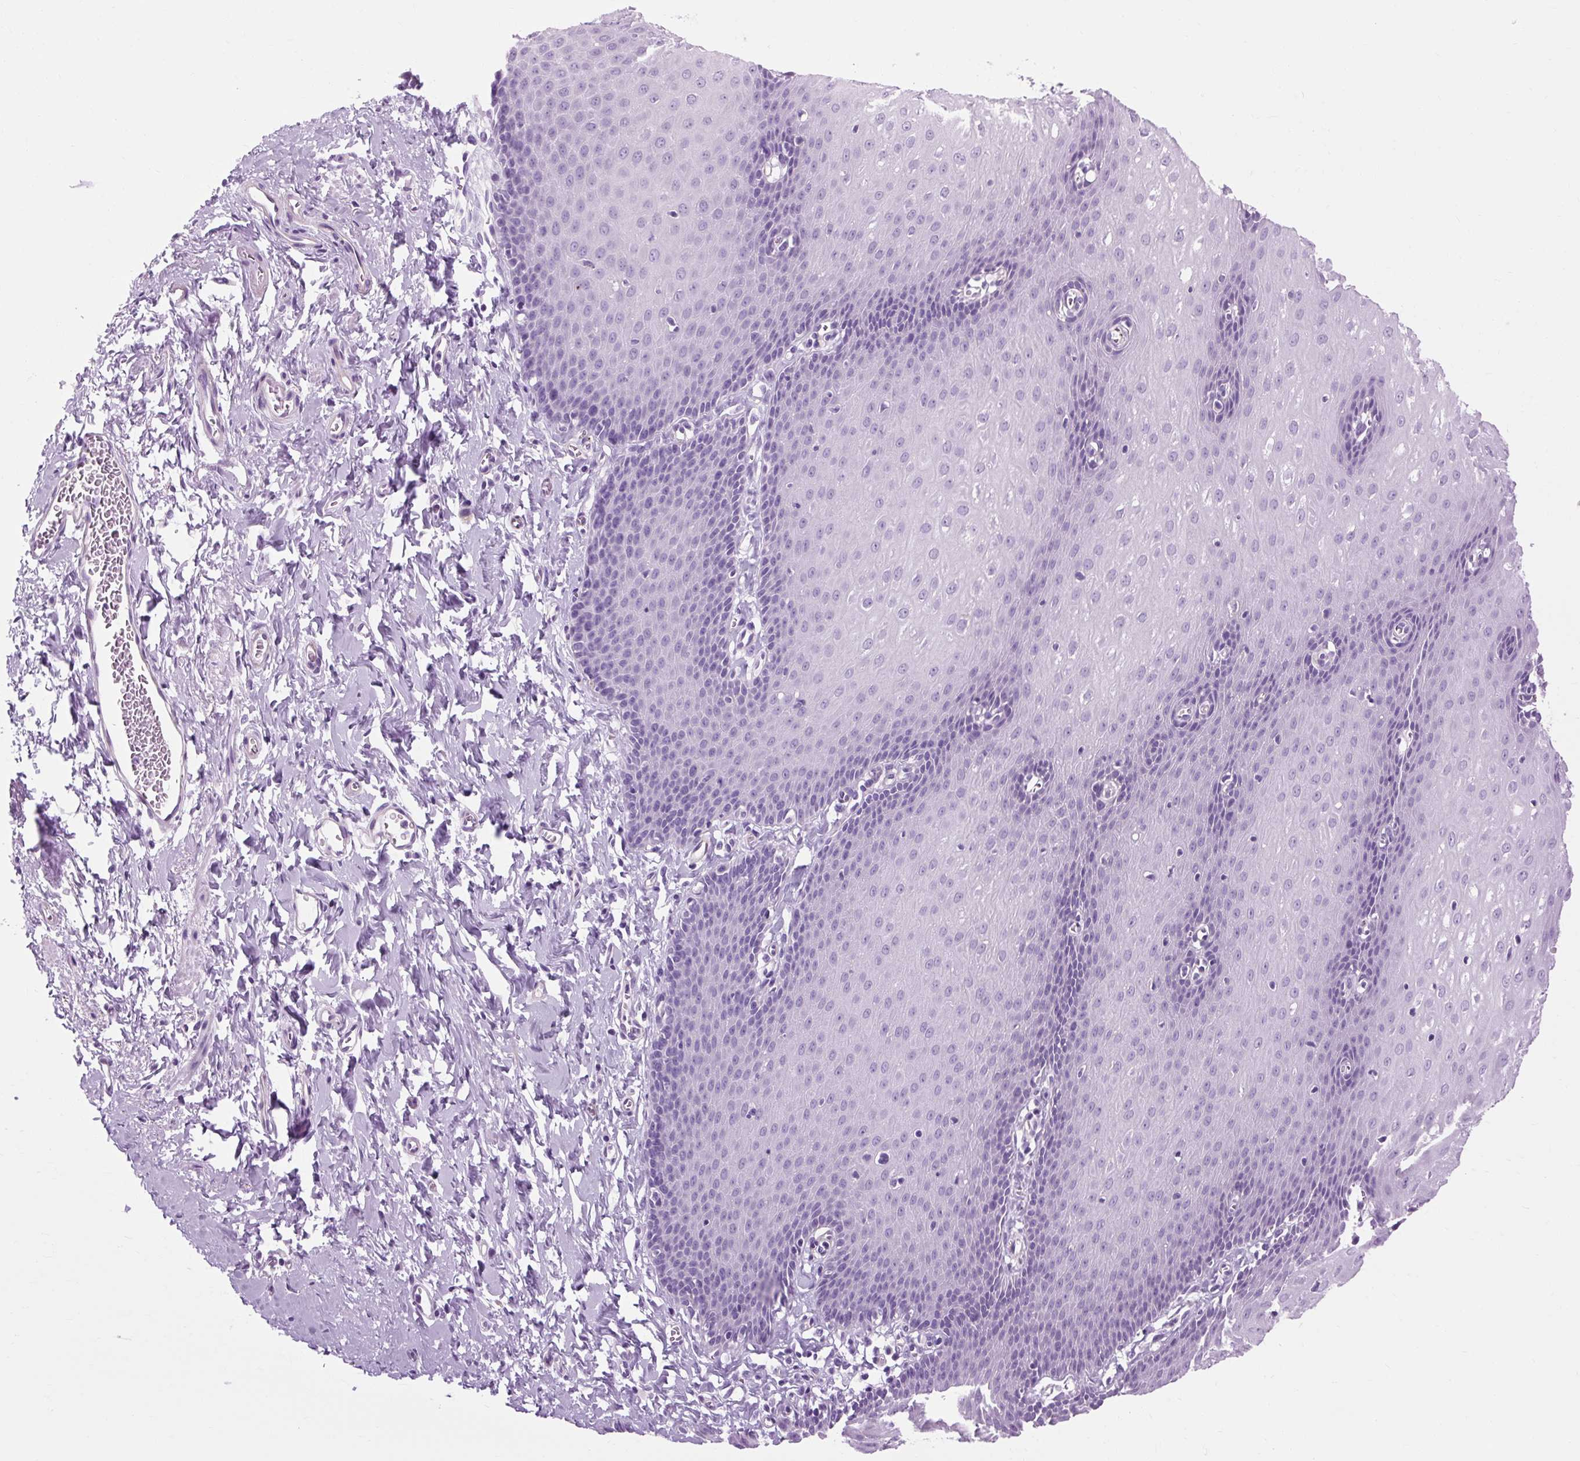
{"staining": {"intensity": "negative", "quantity": "none", "location": "none"}, "tissue": "esophagus", "cell_type": "Squamous epithelial cells", "image_type": "normal", "snomed": [{"axis": "morphology", "description": "Normal tissue, NOS"}, {"axis": "topography", "description": "Esophagus"}], "caption": "DAB (3,3'-diaminobenzidine) immunohistochemical staining of normal esophagus displays no significant expression in squamous epithelial cells. (Brightfield microscopy of DAB IHC at high magnification).", "gene": "OOEP", "patient": {"sex": "male", "age": 70}}